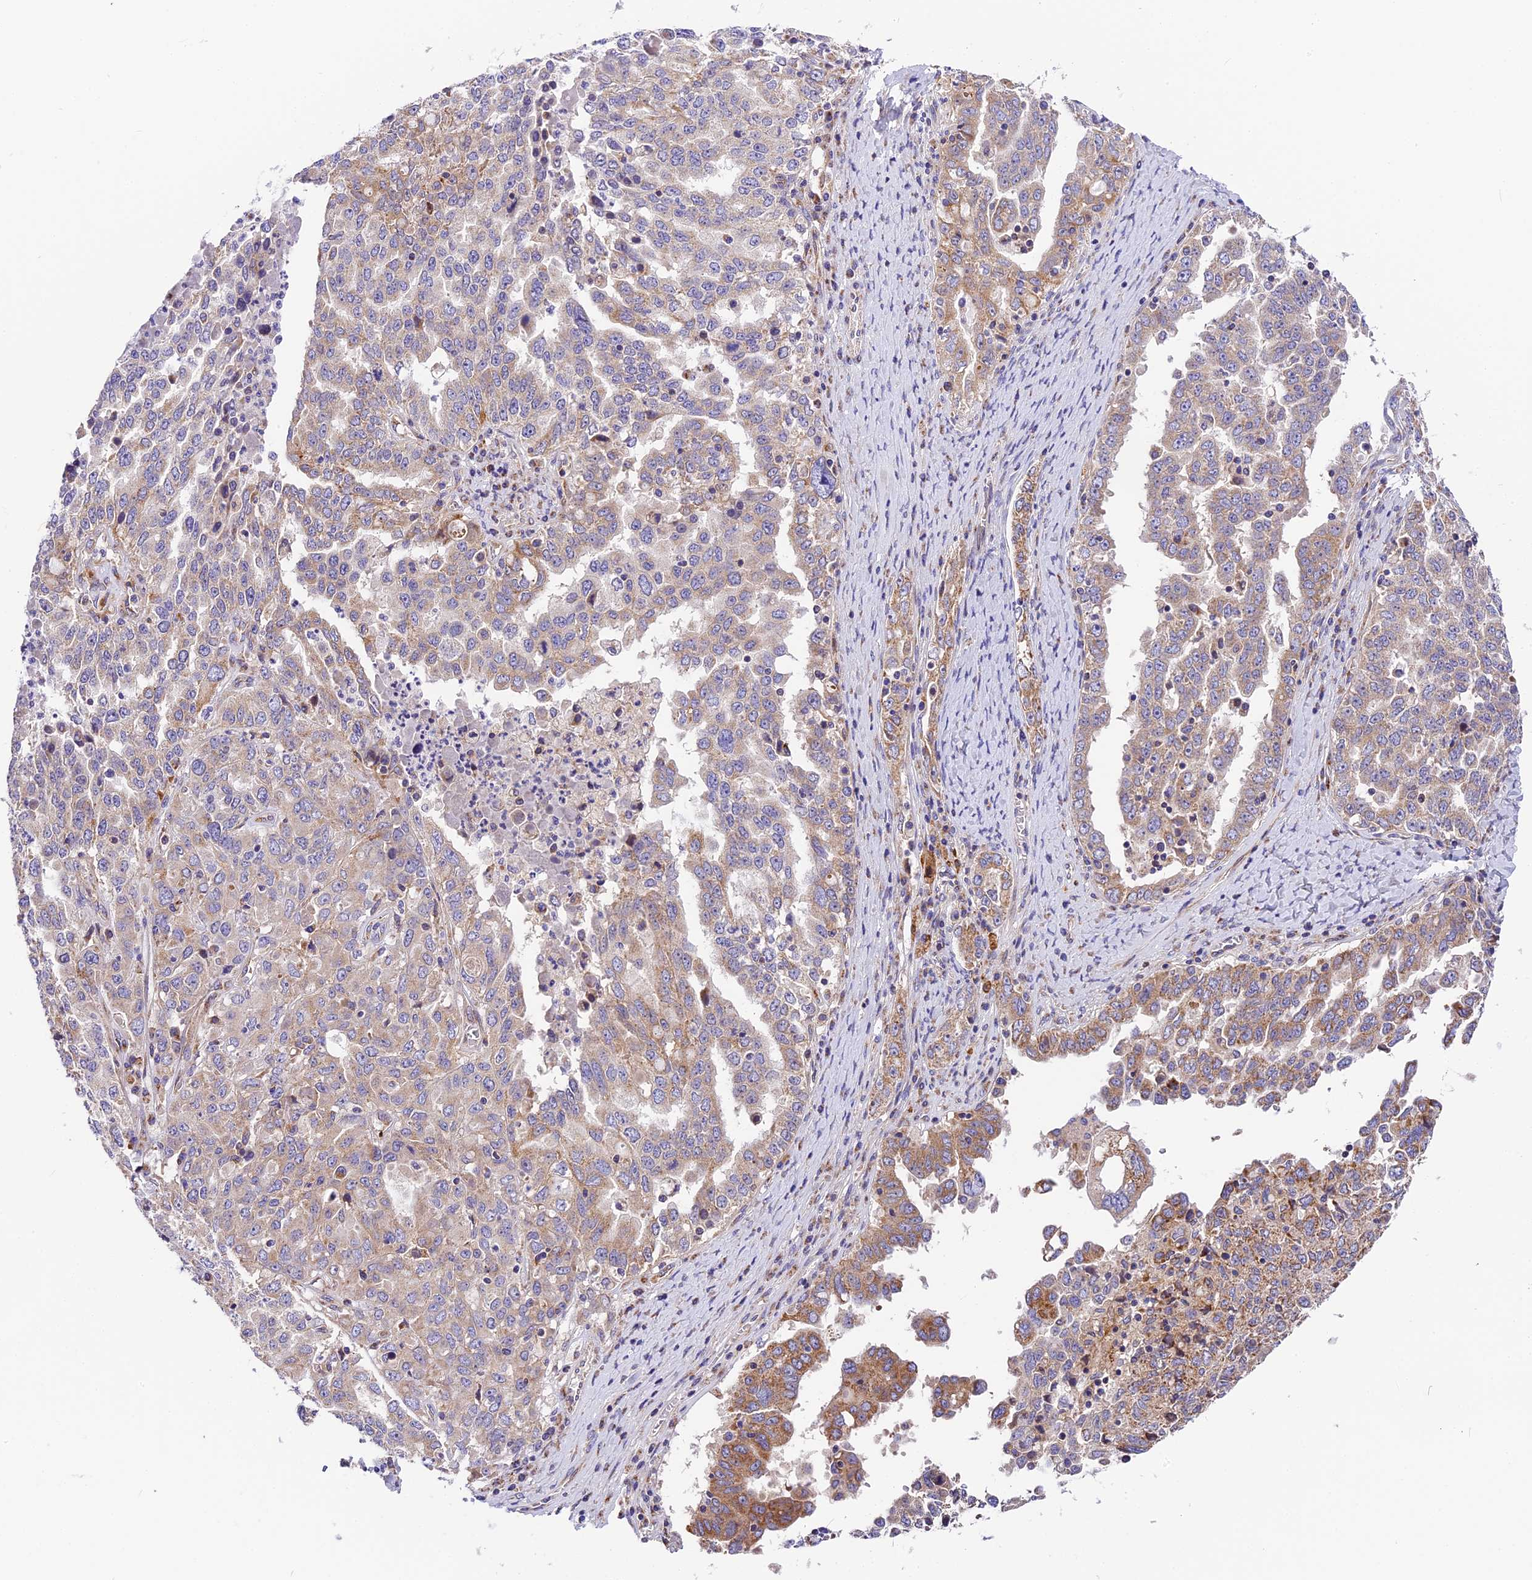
{"staining": {"intensity": "moderate", "quantity": "25%-75%", "location": "cytoplasmic/membranous"}, "tissue": "ovarian cancer", "cell_type": "Tumor cells", "image_type": "cancer", "snomed": [{"axis": "morphology", "description": "Carcinoma, endometroid"}, {"axis": "topography", "description": "Ovary"}], "caption": "Tumor cells reveal moderate cytoplasmic/membranous staining in about 25%-75% of cells in ovarian cancer (endometroid carcinoma).", "gene": "MRAS", "patient": {"sex": "female", "age": 62}}